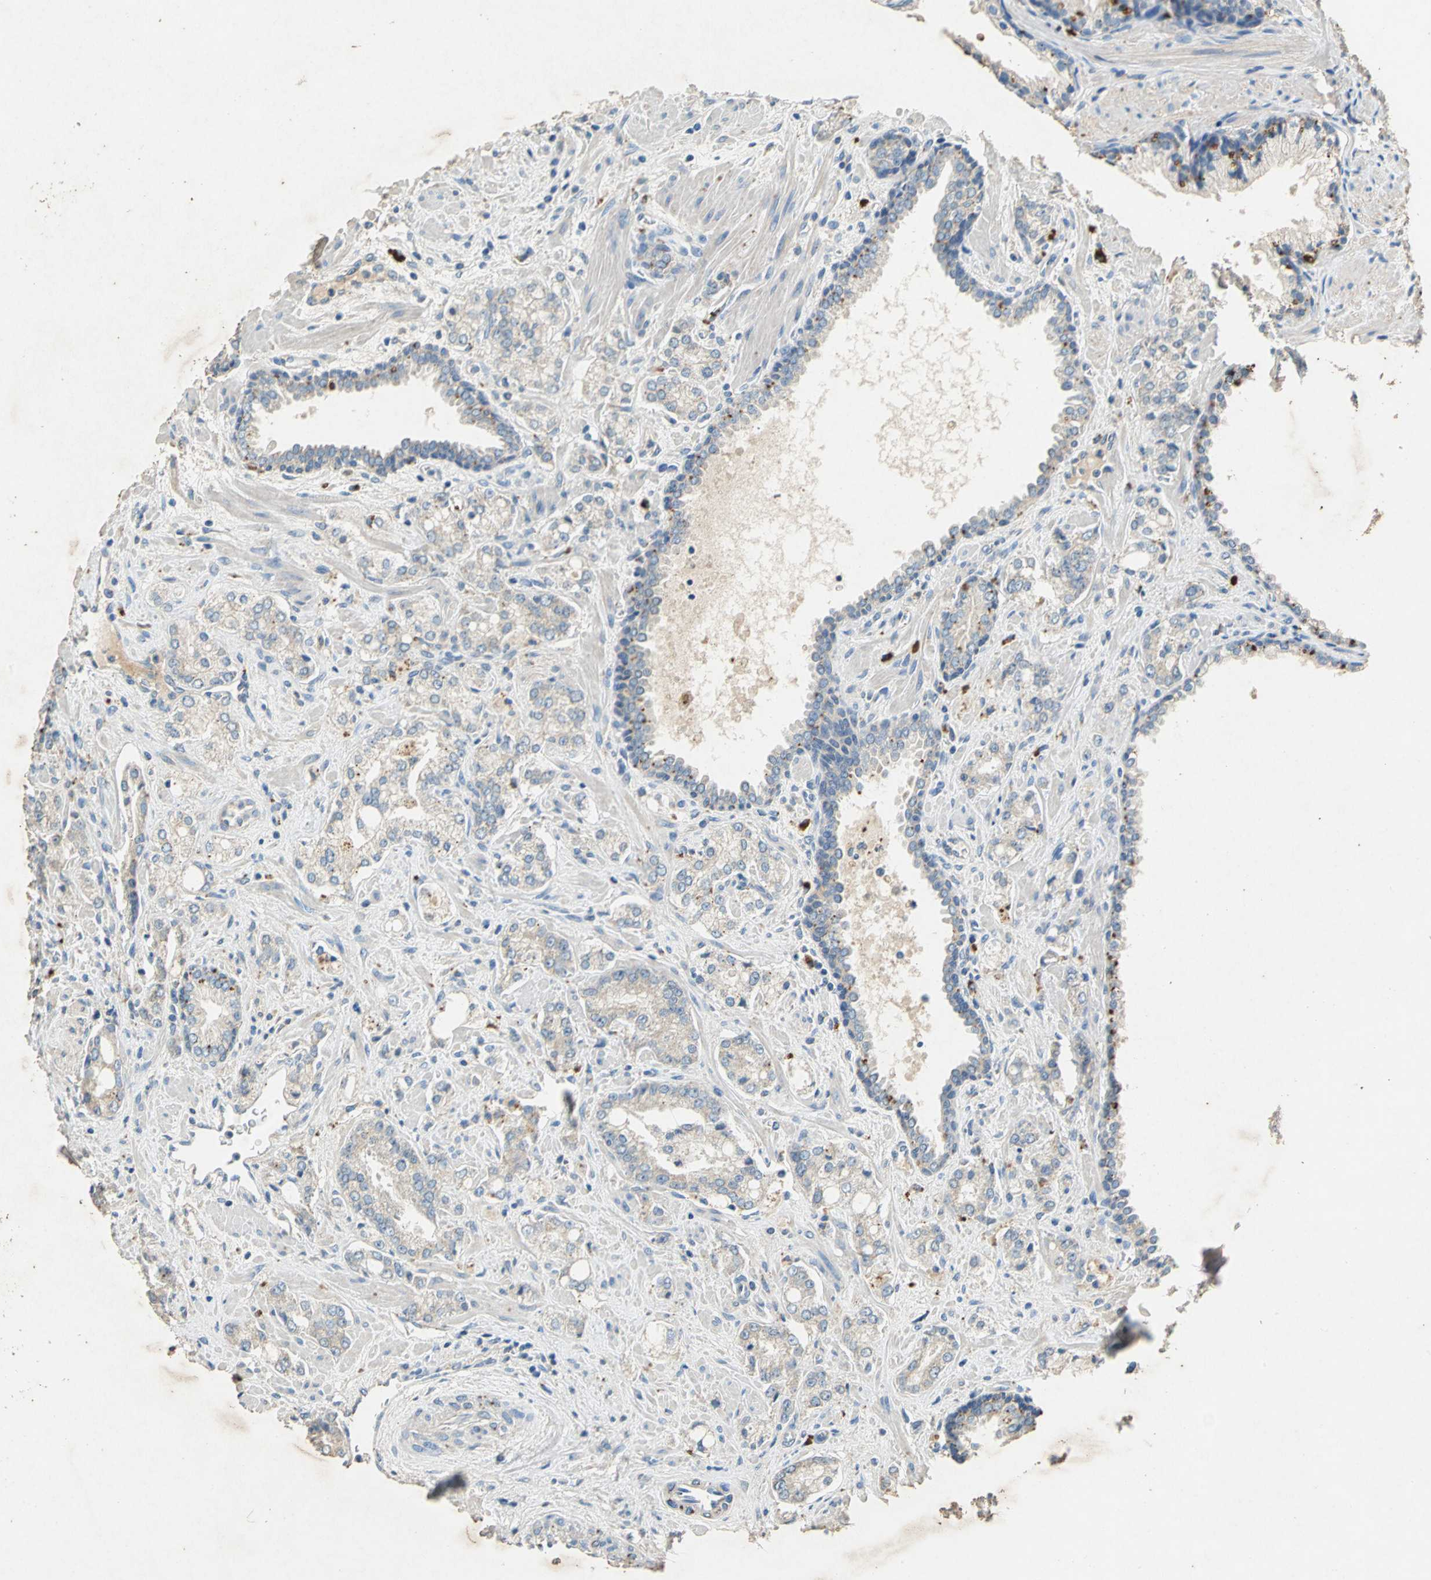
{"staining": {"intensity": "weak", "quantity": ">75%", "location": "cytoplasmic/membranous"}, "tissue": "prostate cancer", "cell_type": "Tumor cells", "image_type": "cancer", "snomed": [{"axis": "morphology", "description": "Adenocarcinoma, High grade"}, {"axis": "topography", "description": "Prostate"}], "caption": "The immunohistochemical stain shows weak cytoplasmic/membranous staining in tumor cells of adenocarcinoma (high-grade) (prostate) tissue.", "gene": "ADAMTS5", "patient": {"sex": "male", "age": 67}}